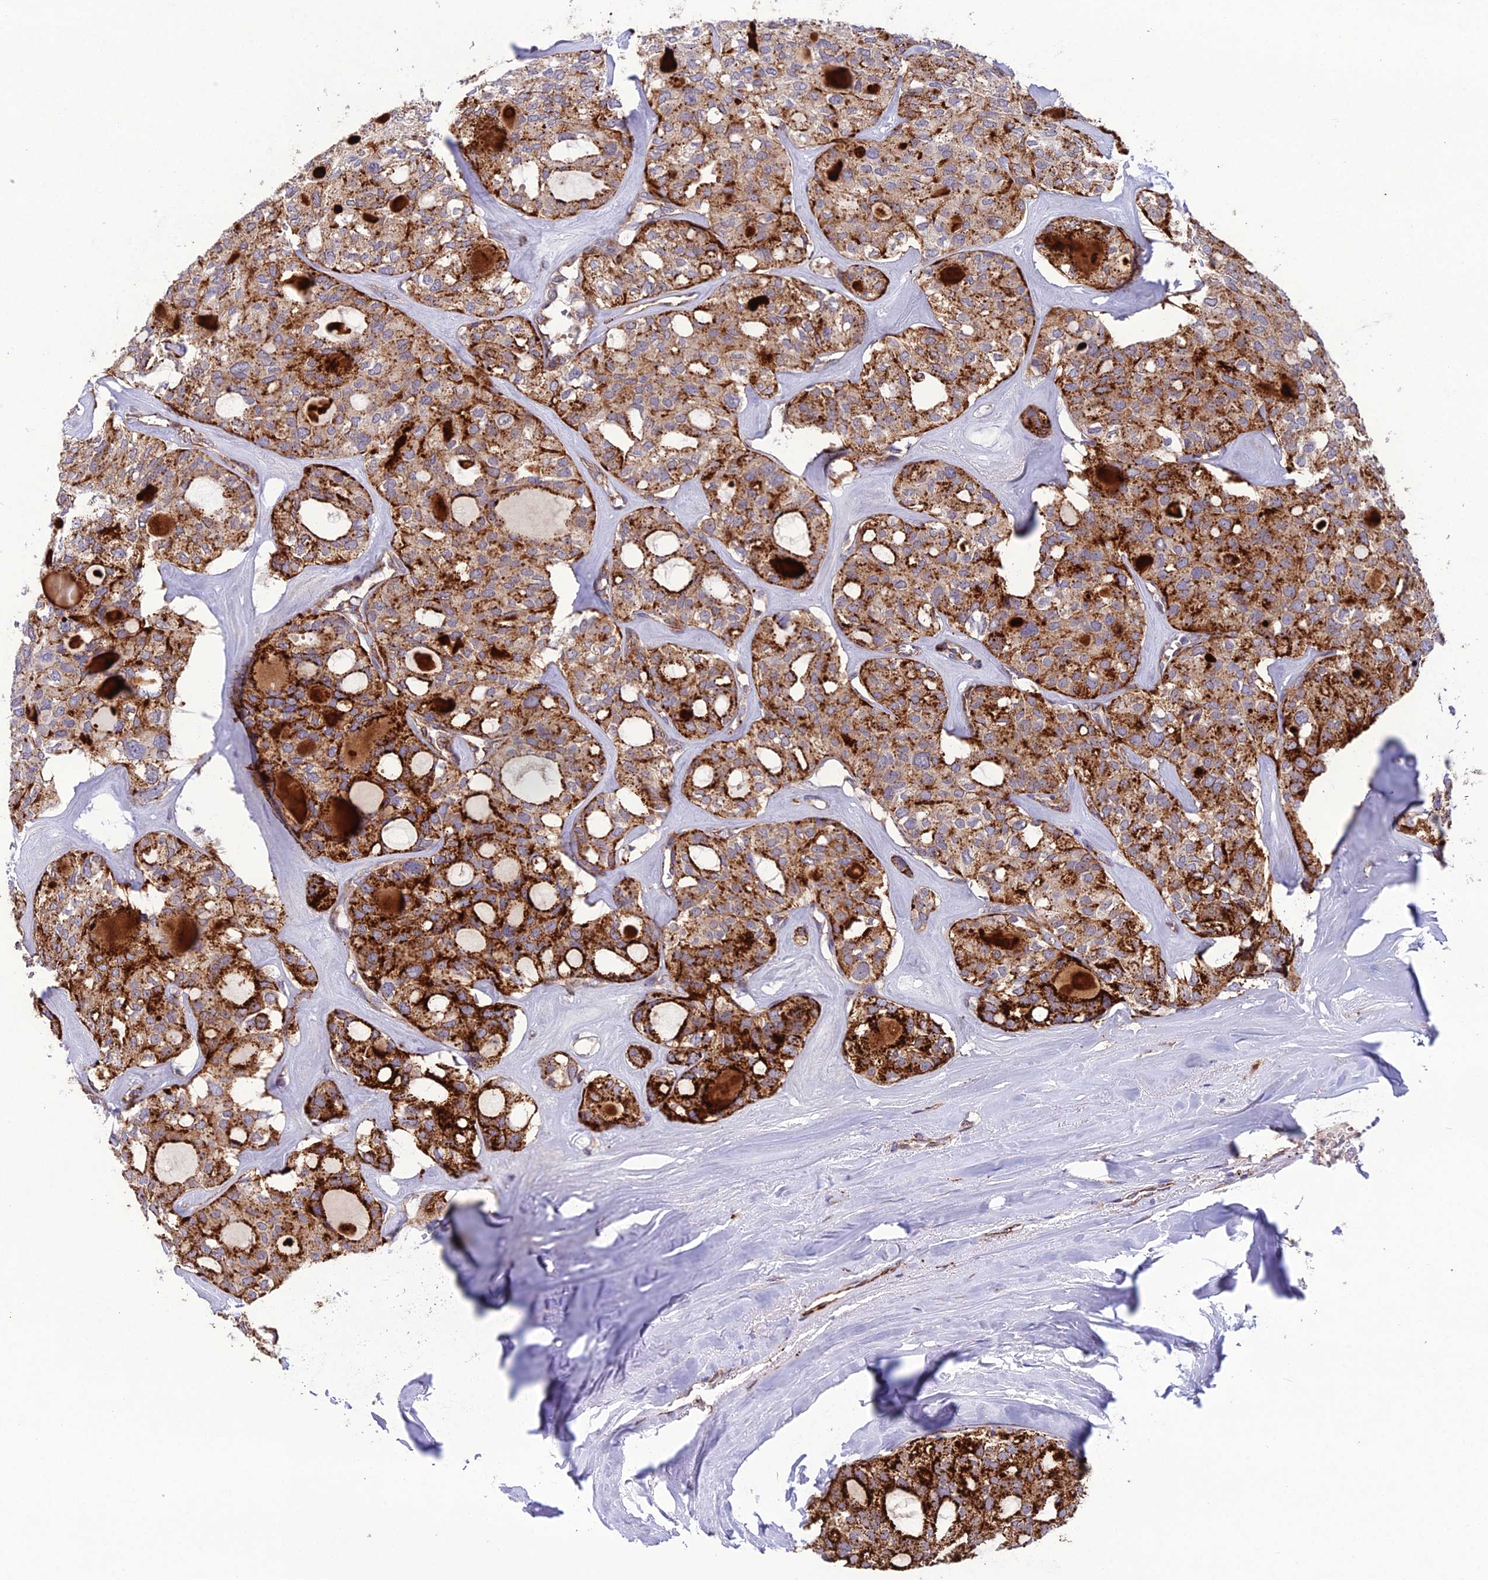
{"staining": {"intensity": "strong", "quantity": ">75%", "location": "cytoplasmic/membranous"}, "tissue": "thyroid cancer", "cell_type": "Tumor cells", "image_type": "cancer", "snomed": [{"axis": "morphology", "description": "Follicular adenoma carcinoma, NOS"}, {"axis": "topography", "description": "Thyroid gland"}], "caption": "Immunohistochemistry (IHC) staining of thyroid cancer, which displays high levels of strong cytoplasmic/membranous expression in about >75% of tumor cells indicating strong cytoplasmic/membranous protein positivity. The staining was performed using DAB (3,3'-diaminobenzidine) (brown) for protein detection and nuclei were counterstained in hematoxylin (blue).", "gene": "NODAL", "patient": {"sex": "male", "age": 75}}